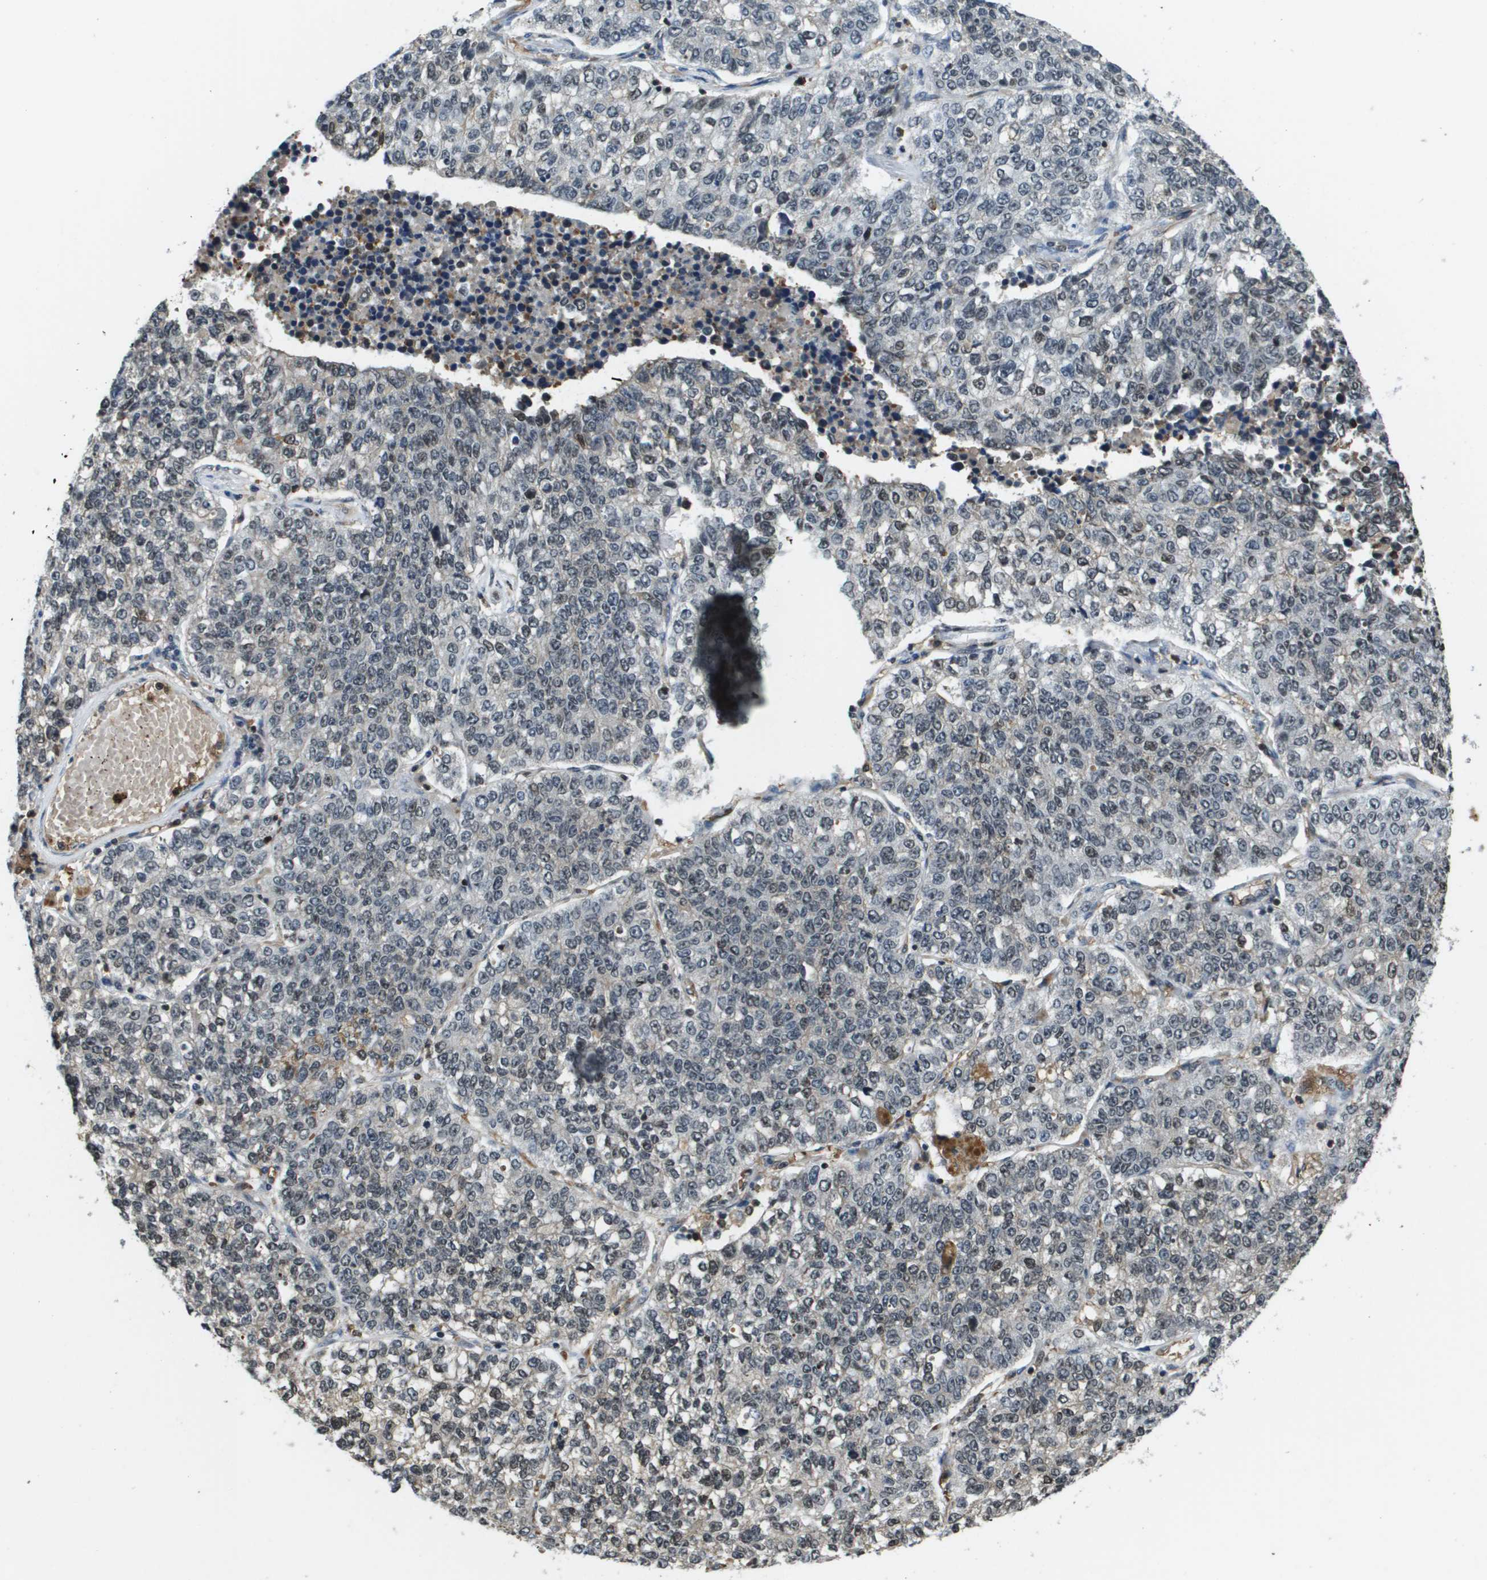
{"staining": {"intensity": "weak", "quantity": "<25%", "location": "nuclear"}, "tissue": "lung cancer", "cell_type": "Tumor cells", "image_type": "cancer", "snomed": [{"axis": "morphology", "description": "Adenocarcinoma, NOS"}, {"axis": "topography", "description": "Lung"}], "caption": "High power microscopy photomicrograph of an IHC photomicrograph of lung cancer (adenocarcinoma), revealing no significant positivity in tumor cells.", "gene": "EP400", "patient": {"sex": "male", "age": 49}}